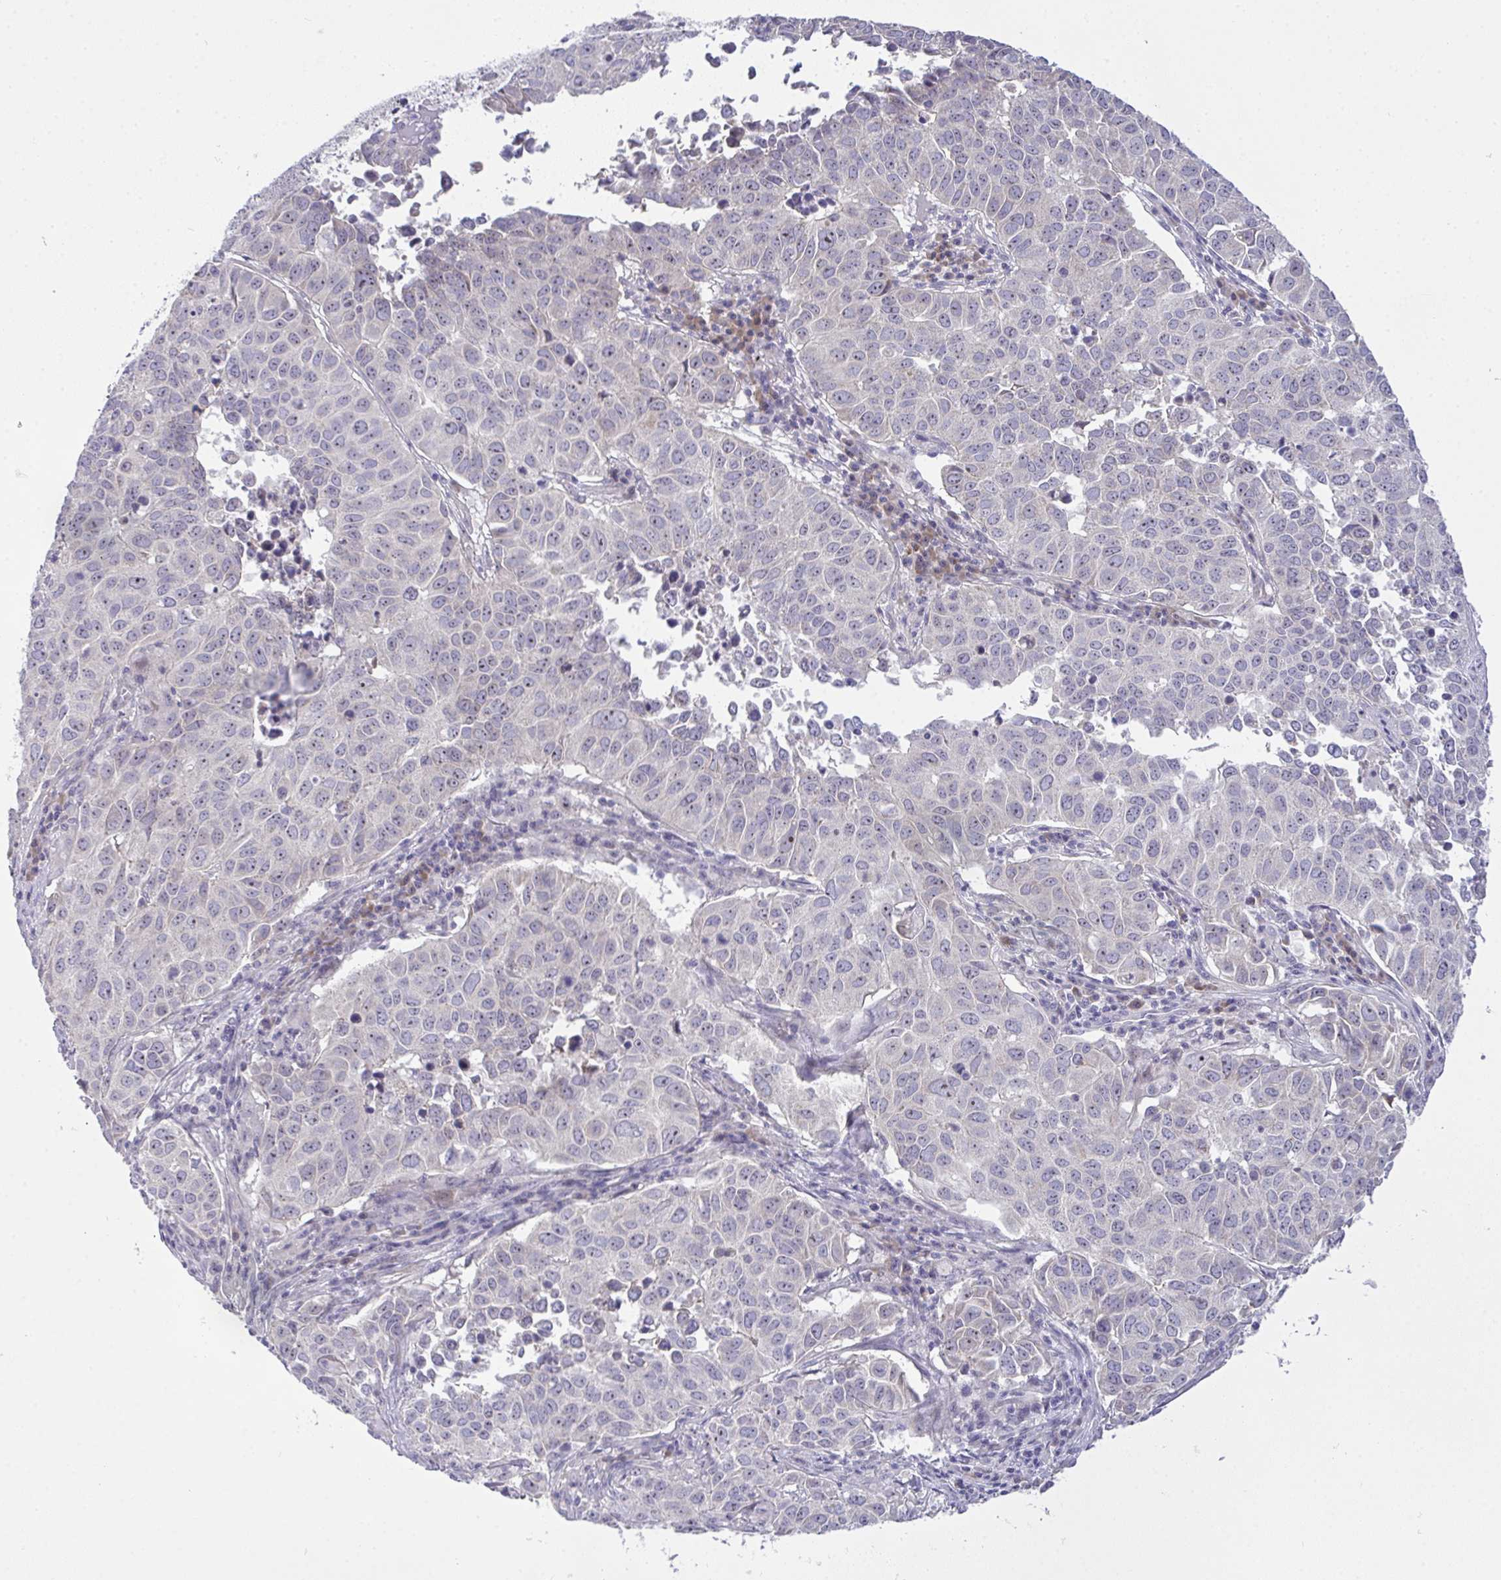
{"staining": {"intensity": "negative", "quantity": "none", "location": "none"}, "tissue": "lung cancer", "cell_type": "Tumor cells", "image_type": "cancer", "snomed": [{"axis": "morphology", "description": "Adenocarcinoma, NOS"}, {"axis": "topography", "description": "Lung"}], "caption": "There is no significant expression in tumor cells of lung adenocarcinoma.", "gene": "NT5C1A", "patient": {"sex": "female", "age": 50}}